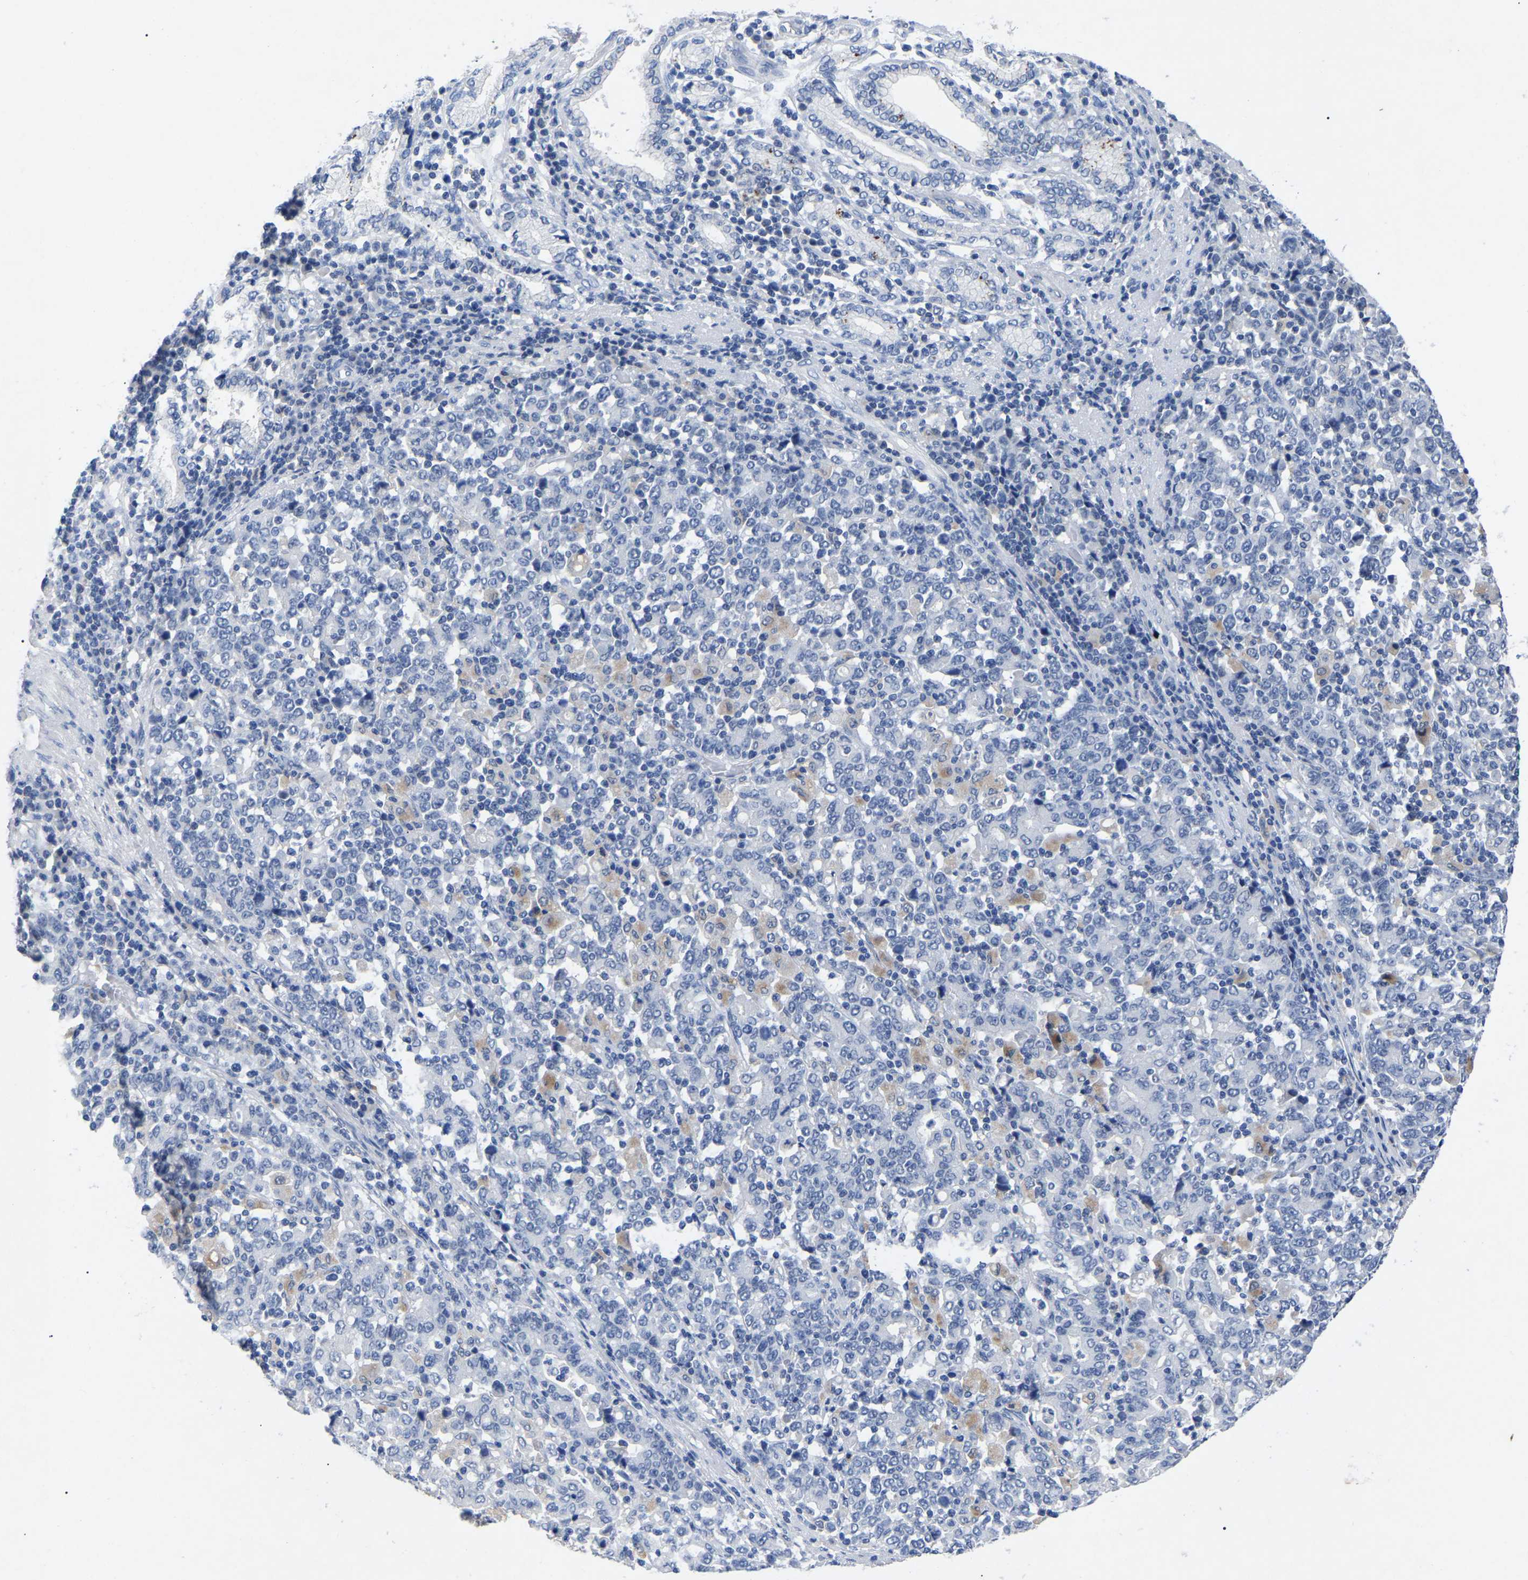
{"staining": {"intensity": "negative", "quantity": "none", "location": "none"}, "tissue": "stomach cancer", "cell_type": "Tumor cells", "image_type": "cancer", "snomed": [{"axis": "morphology", "description": "Adenocarcinoma, NOS"}, {"axis": "topography", "description": "Stomach, upper"}], "caption": "Stomach cancer was stained to show a protein in brown. There is no significant expression in tumor cells.", "gene": "SMPD2", "patient": {"sex": "male", "age": 69}}